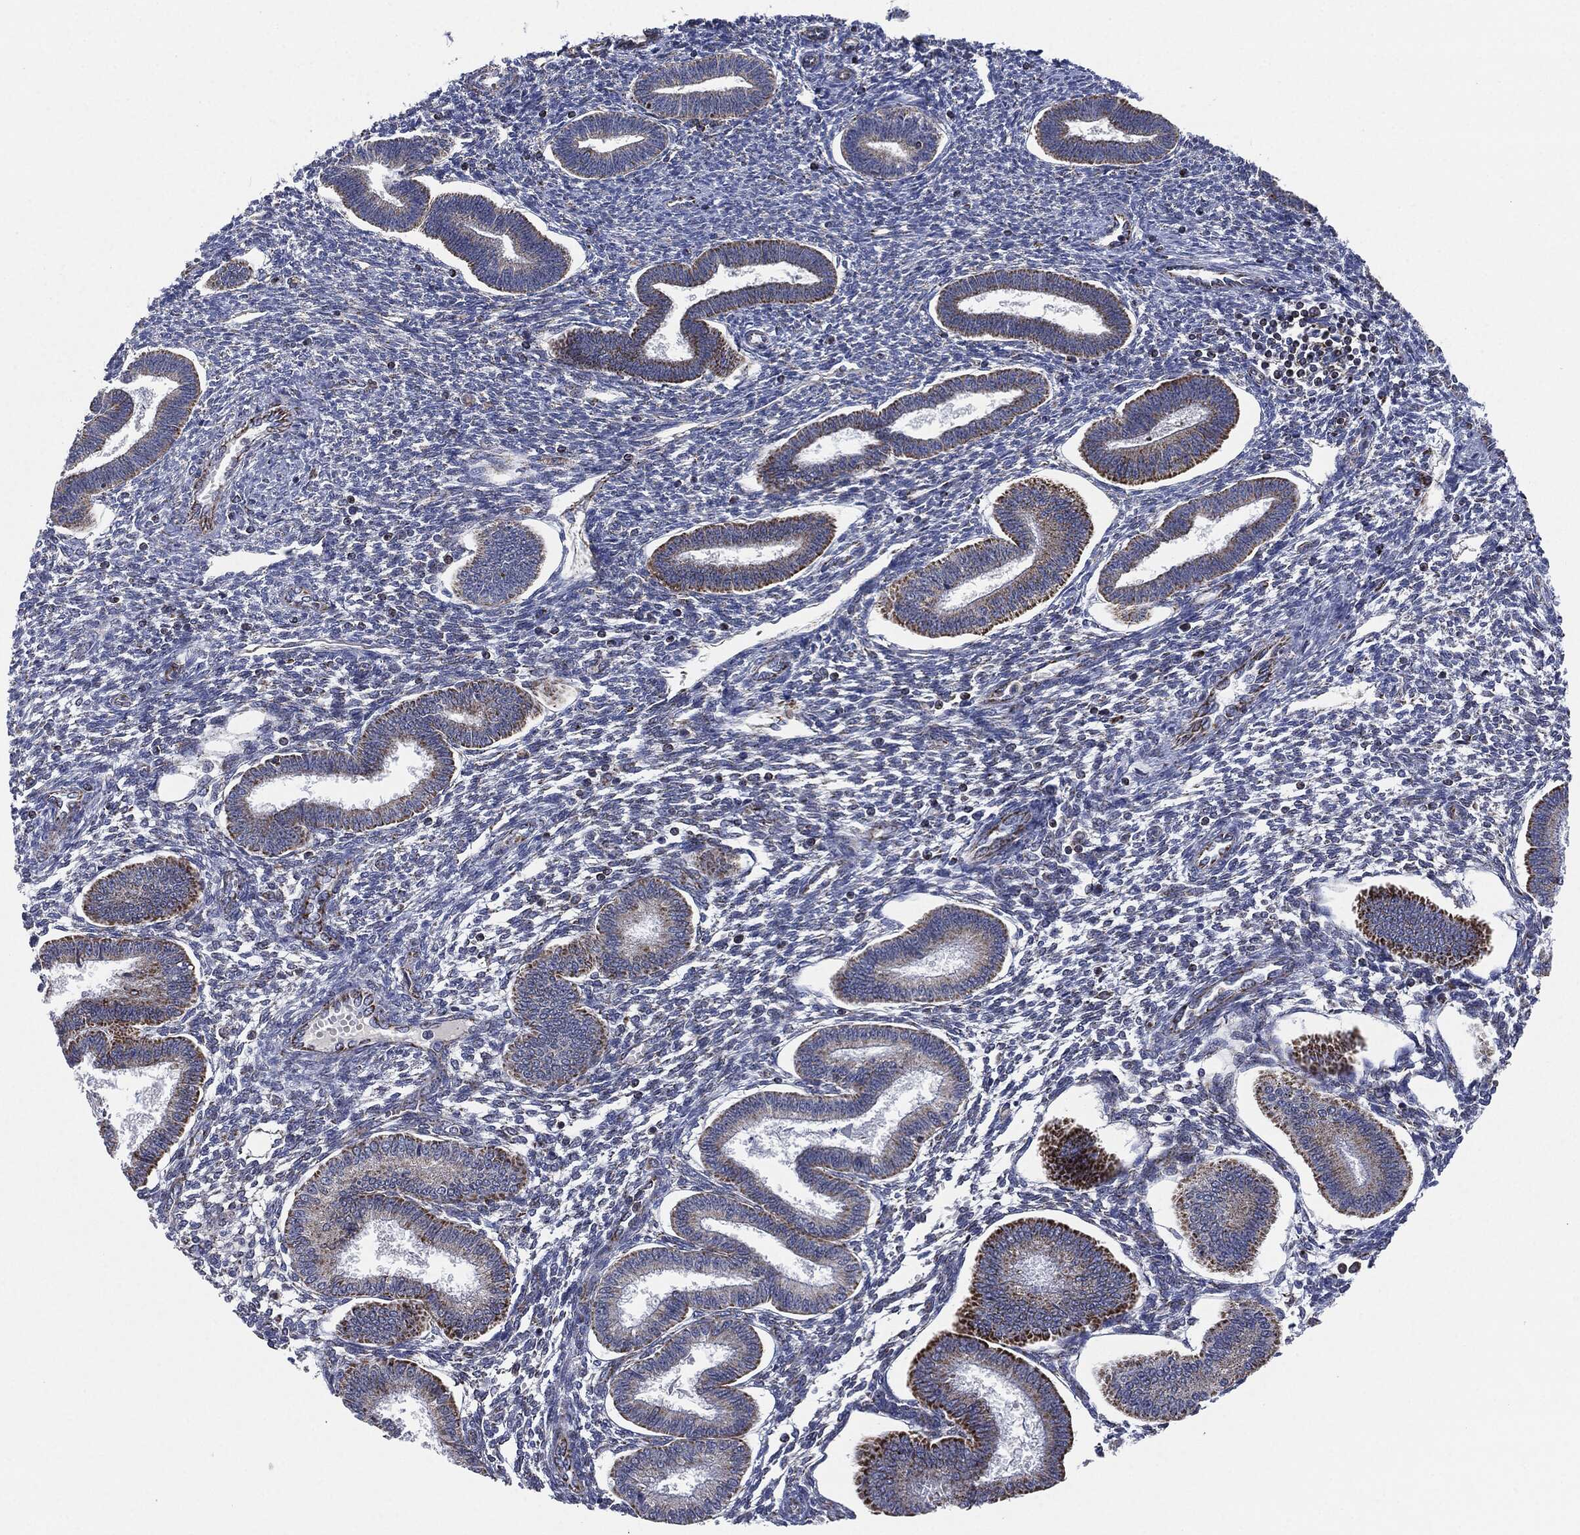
{"staining": {"intensity": "negative", "quantity": "none", "location": "none"}, "tissue": "endometrium", "cell_type": "Cells in endometrial stroma", "image_type": "normal", "snomed": [{"axis": "morphology", "description": "Normal tissue, NOS"}, {"axis": "topography", "description": "Endometrium"}], "caption": "The micrograph shows no significant staining in cells in endometrial stroma of endometrium.", "gene": "NDUFV2", "patient": {"sex": "female", "age": 43}}